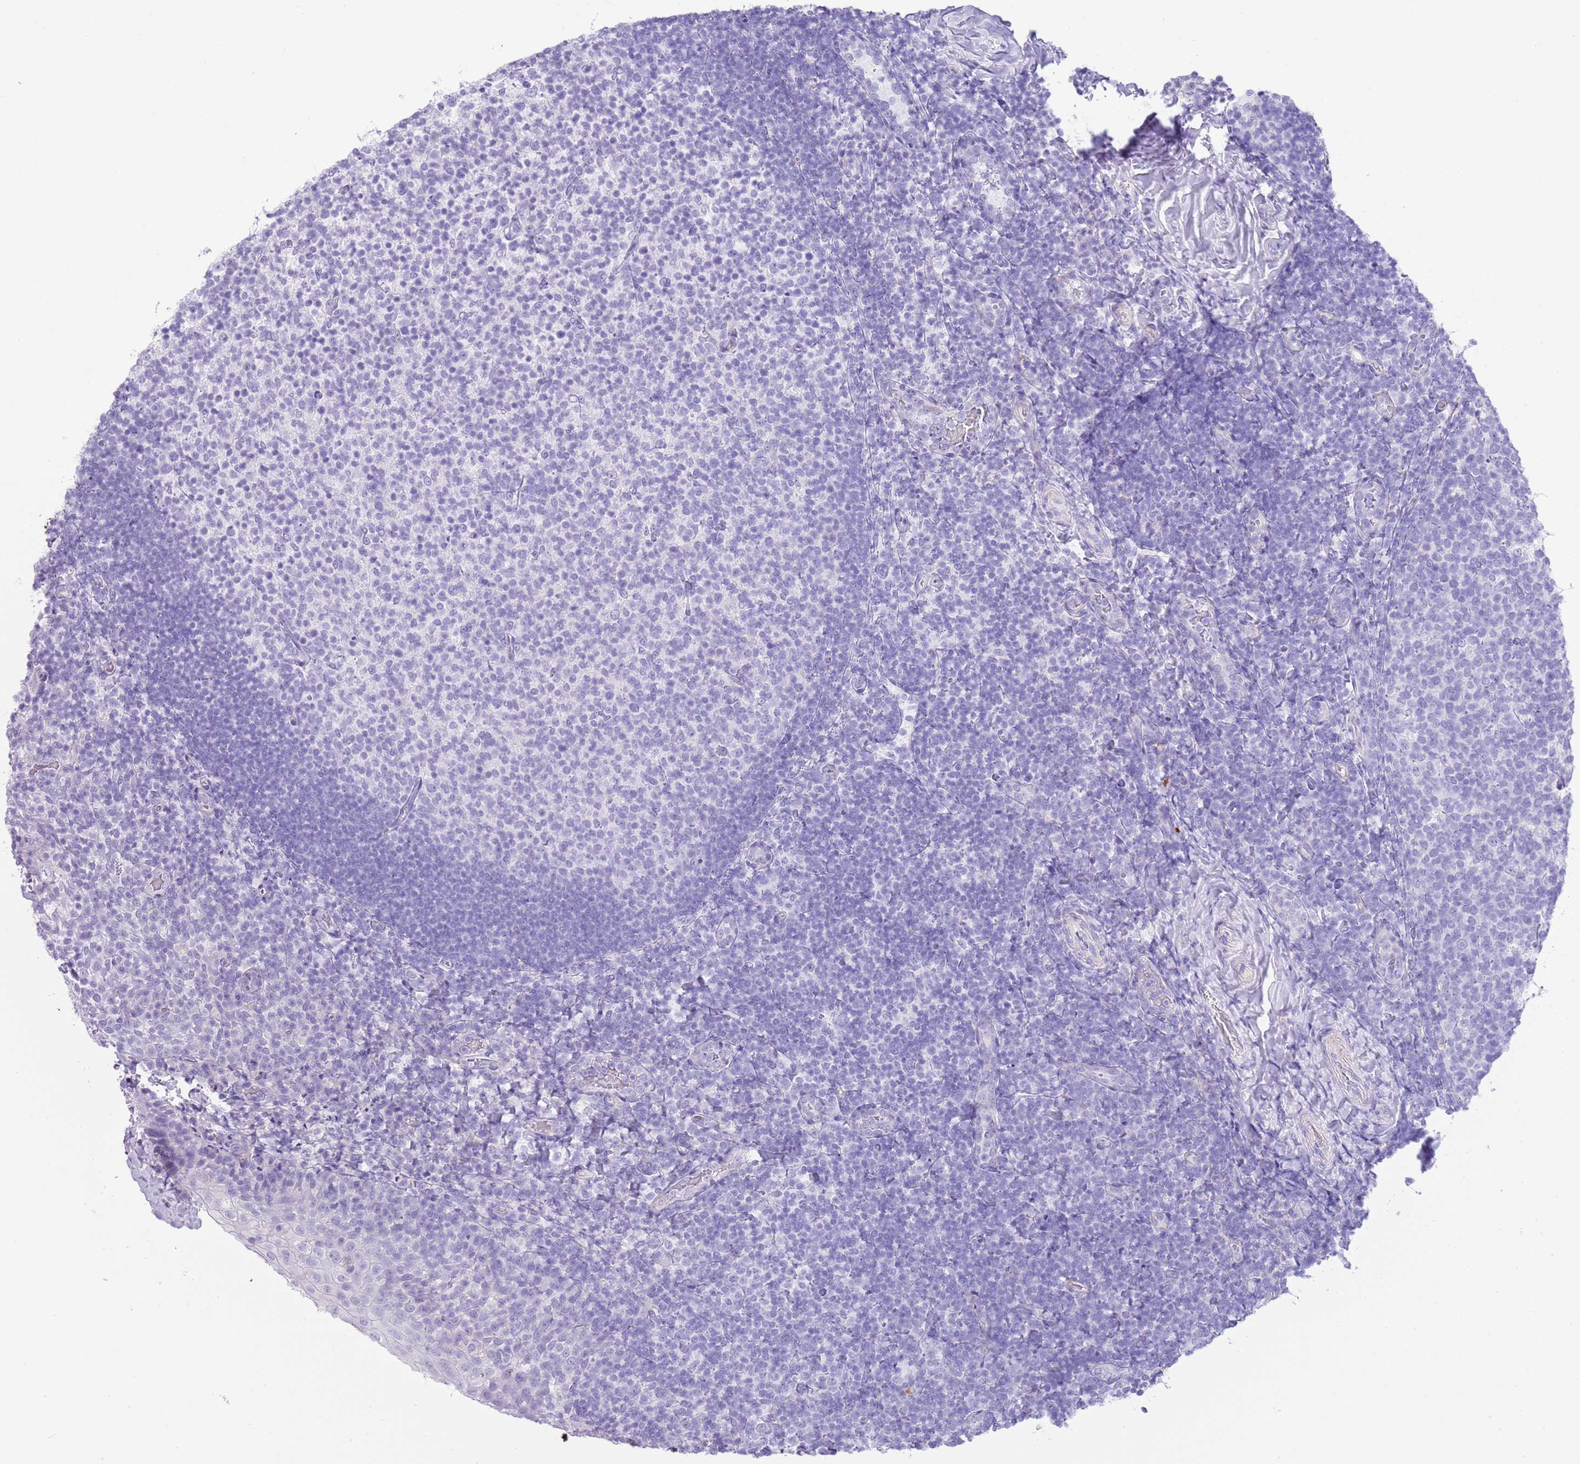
{"staining": {"intensity": "negative", "quantity": "none", "location": "none"}, "tissue": "tonsil", "cell_type": "Germinal center cells", "image_type": "normal", "snomed": [{"axis": "morphology", "description": "Normal tissue, NOS"}, {"axis": "topography", "description": "Tonsil"}], "caption": "IHC of unremarkable human tonsil reveals no expression in germinal center cells.", "gene": "ABHD17C", "patient": {"sex": "female", "age": 10}}